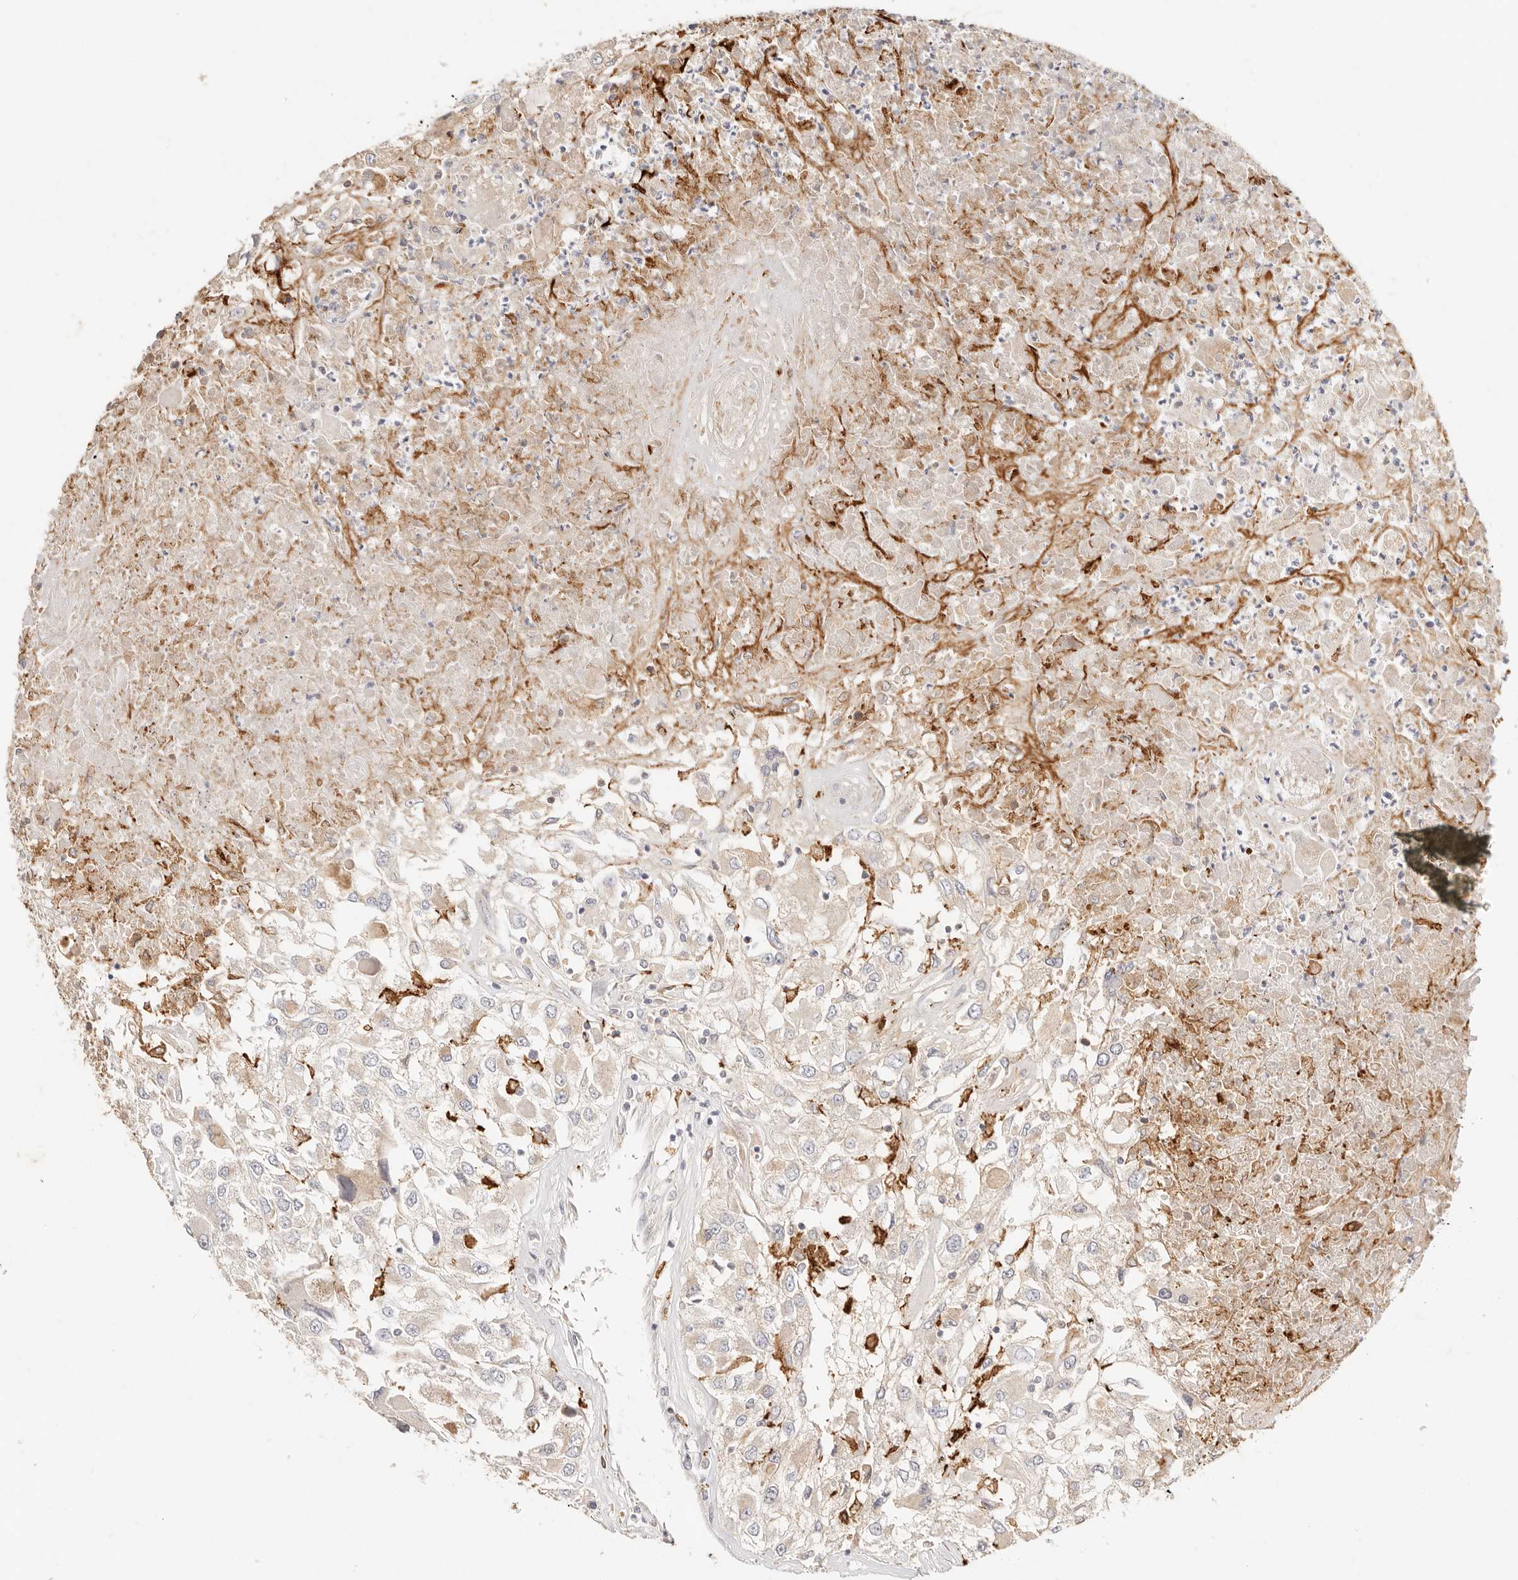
{"staining": {"intensity": "weak", "quantity": "25%-75%", "location": "cytoplasmic/membranous"}, "tissue": "renal cancer", "cell_type": "Tumor cells", "image_type": "cancer", "snomed": [{"axis": "morphology", "description": "Adenocarcinoma, NOS"}, {"axis": "topography", "description": "Kidney"}], "caption": "This is an image of immunohistochemistry (IHC) staining of renal cancer (adenocarcinoma), which shows weak positivity in the cytoplasmic/membranous of tumor cells.", "gene": "HK2", "patient": {"sex": "female", "age": 52}}